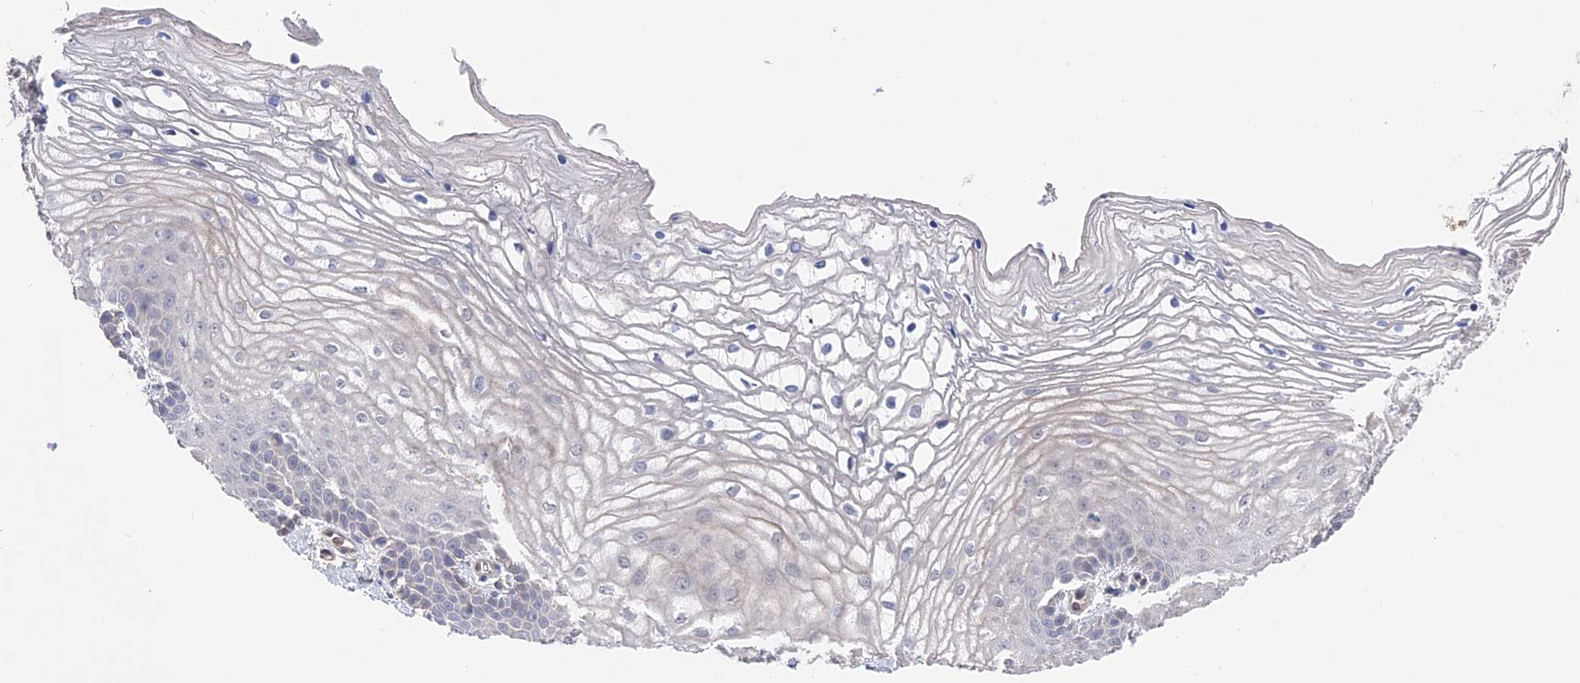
{"staining": {"intensity": "weak", "quantity": "<25%", "location": "nuclear"}, "tissue": "vagina", "cell_type": "Squamous epithelial cells", "image_type": "normal", "snomed": [{"axis": "morphology", "description": "Normal tissue, NOS"}, {"axis": "topography", "description": "Vagina"}], "caption": "Immunohistochemistry (IHC) micrograph of unremarkable vagina: vagina stained with DAB (3,3'-diaminobenzidine) displays no significant protein positivity in squamous epithelial cells. Nuclei are stained in blue.", "gene": "NUTF2", "patient": {"sex": "female", "age": 68}}